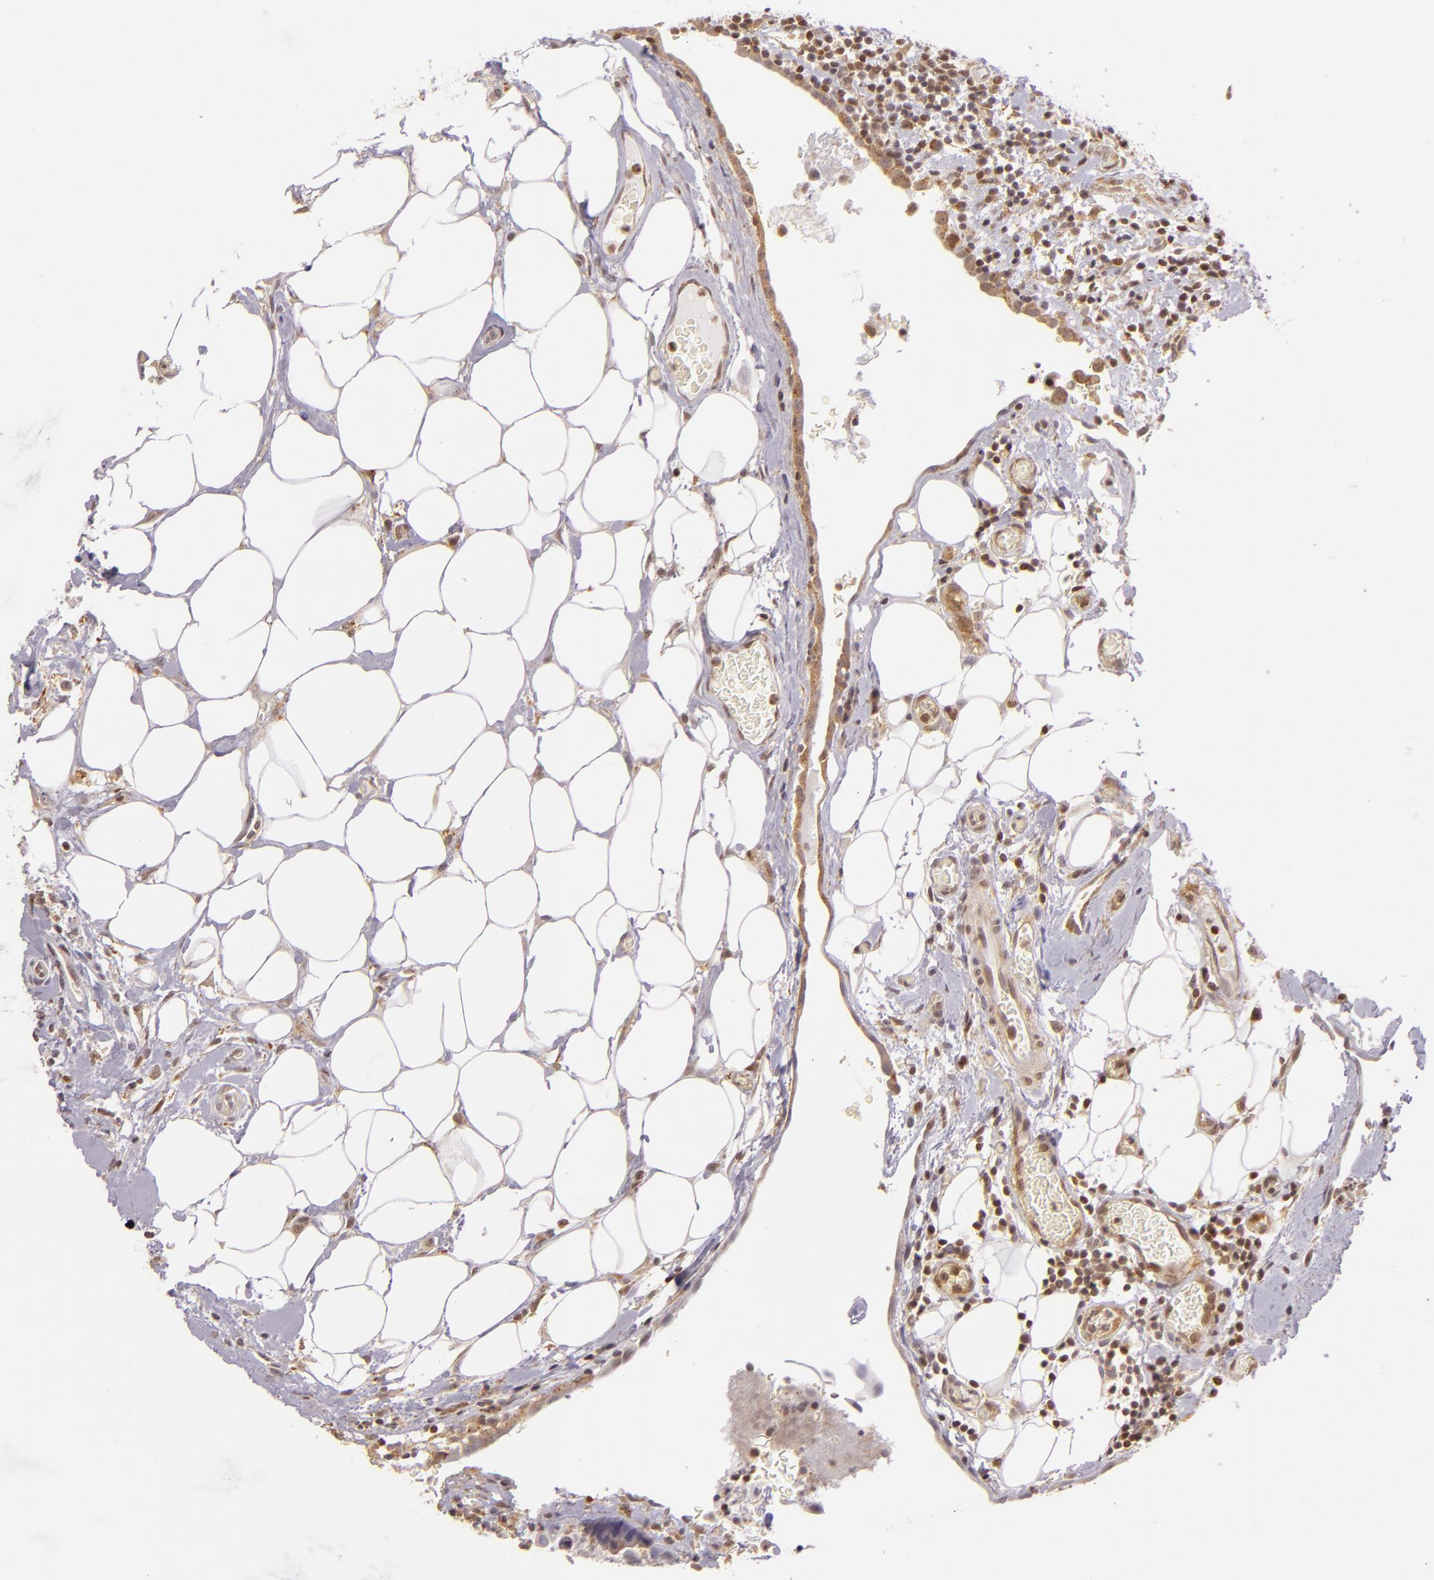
{"staining": {"intensity": "moderate", "quantity": "25%-75%", "location": "cytoplasmic/membranous,nuclear"}, "tissue": "colorectal cancer", "cell_type": "Tumor cells", "image_type": "cancer", "snomed": [{"axis": "morphology", "description": "Adenocarcinoma, NOS"}, {"axis": "topography", "description": "Colon"}], "caption": "An immunohistochemistry (IHC) histopathology image of neoplastic tissue is shown. Protein staining in brown labels moderate cytoplasmic/membranous and nuclear positivity in colorectal cancer within tumor cells. Ihc stains the protein in brown and the nuclei are stained blue.", "gene": "IMPDH1", "patient": {"sex": "male", "age": 82}}